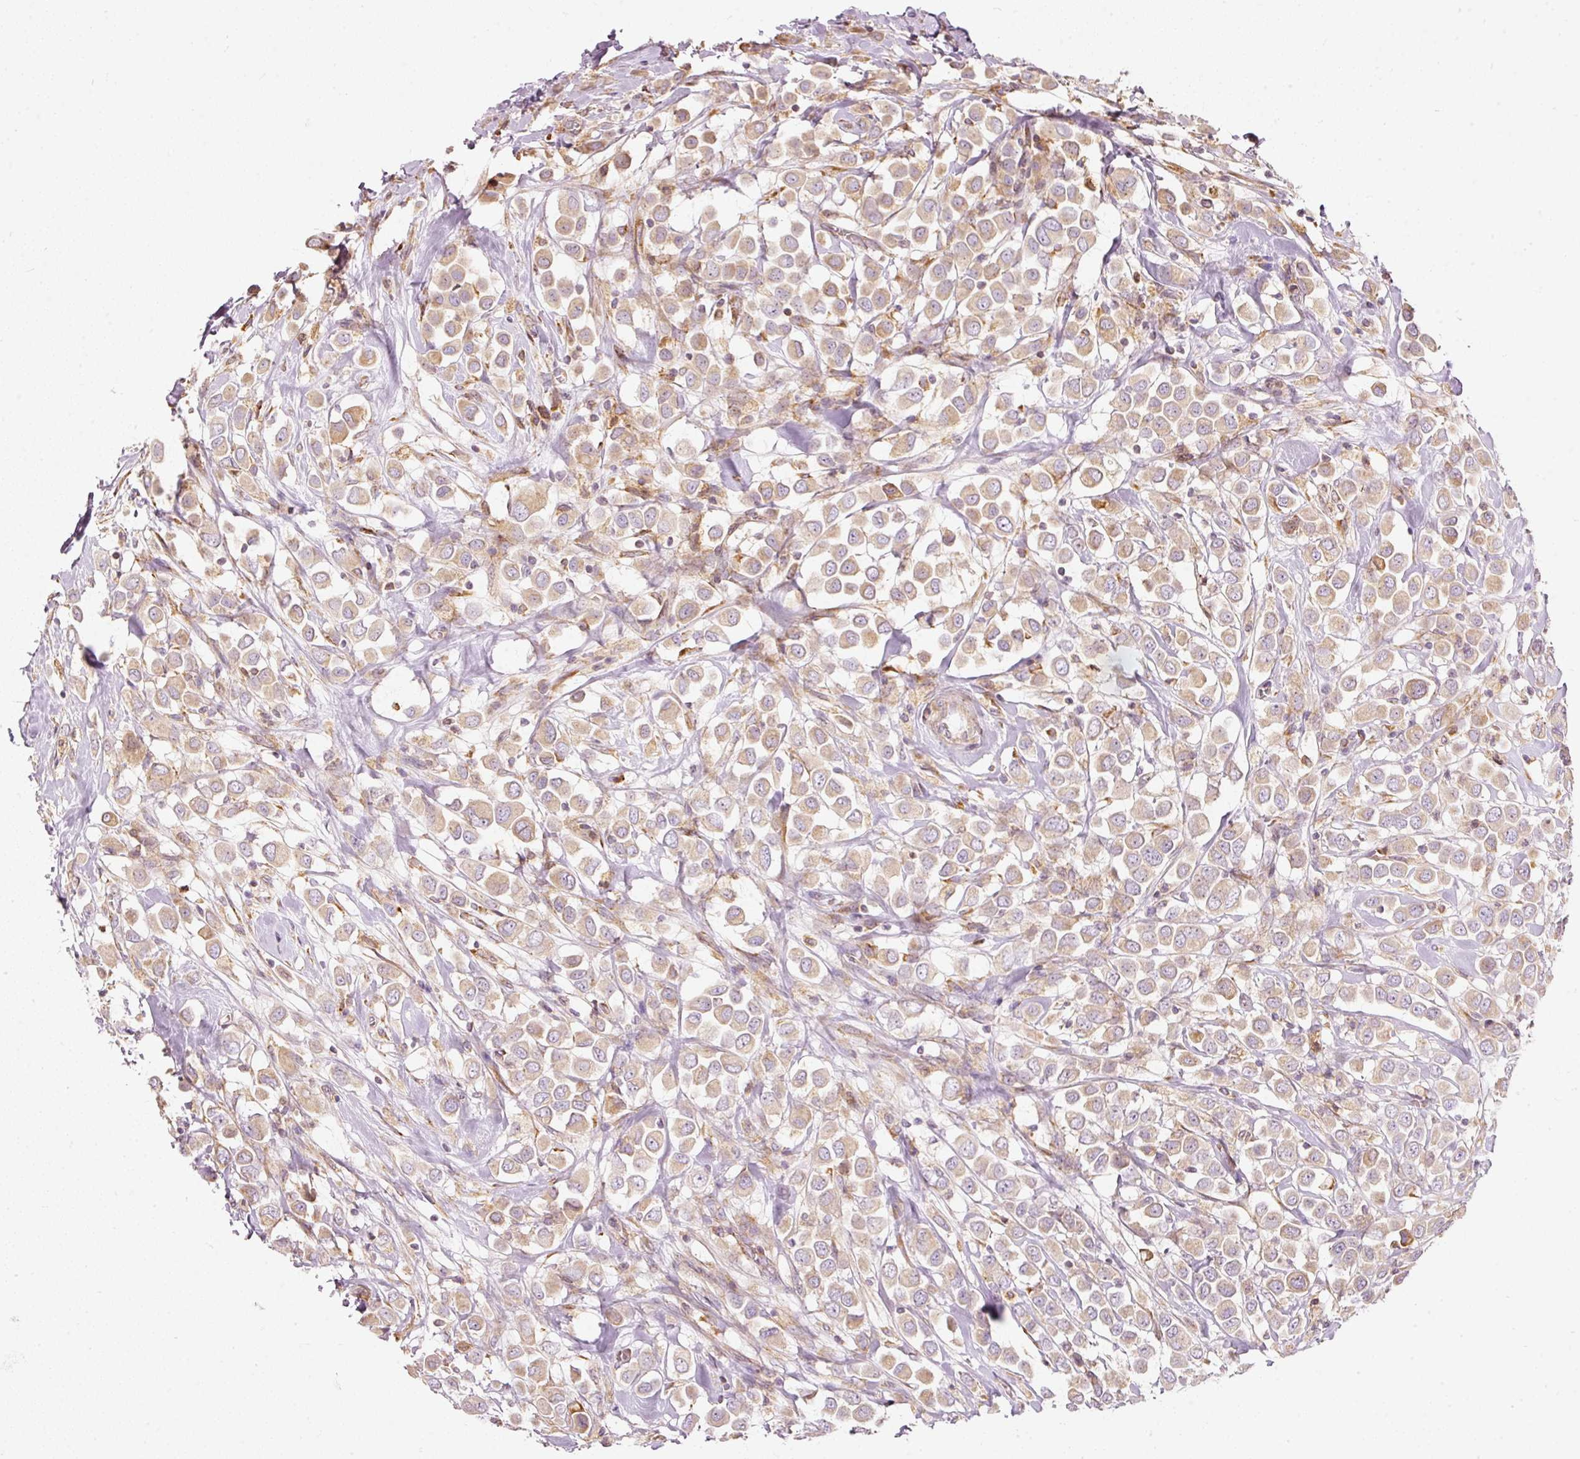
{"staining": {"intensity": "weak", "quantity": ">75%", "location": "cytoplasmic/membranous"}, "tissue": "breast cancer", "cell_type": "Tumor cells", "image_type": "cancer", "snomed": [{"axis": "morphology", "description": "Duct carcinoma"}, {"axis": "topography", "description": "Breast"}], "caption": "Weak cytoplasmic/membranous protein positivity is seen in approximately >75% of tumor cells in infiltrating ductal carcinoma (breast).", "gene": "SNAPC5", "patient": {"sex": "female", "age": 61}}